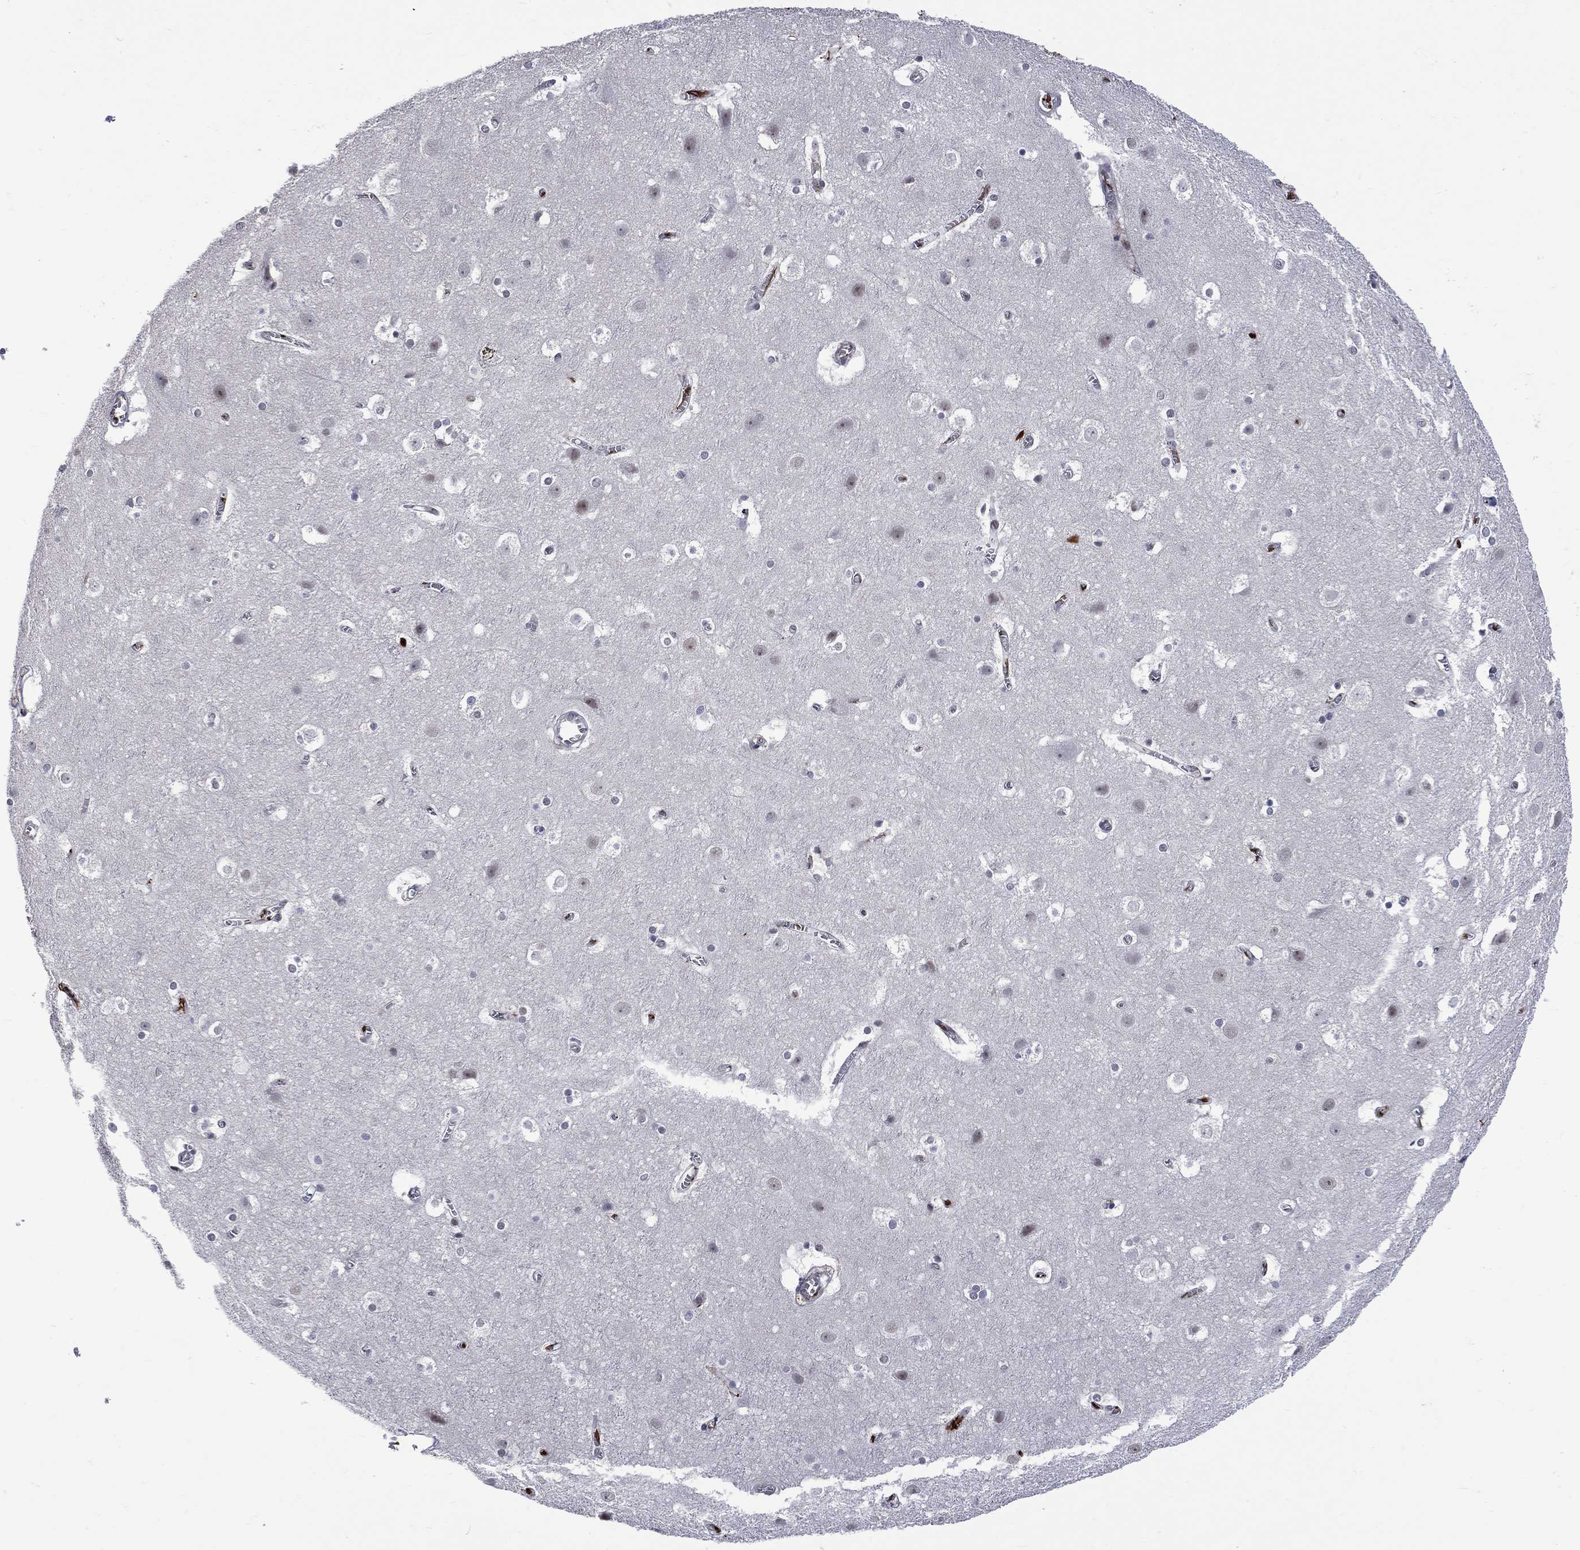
{"staining": {"intensity": "negative", "quantity": "none", "location": "none"}, "tissue": "cerebral cortex", "cell_type": "Endothelial cells", "image_type": "normal", "snomed": [{"axis": "morphology", "description": "Normal tissue, NOS"}, {"axis": "topography", "description": "Cerebral cortex"}], "caption": "This is a histopathology image of IHC staining of normal cerebral cortex, which shows no staining in endothelial cells. (DAB (3,3'-diaminobenzidine) IHC, high magnification).", "gene": "FGG", "patient": {"sex": "male", "age": 59}}